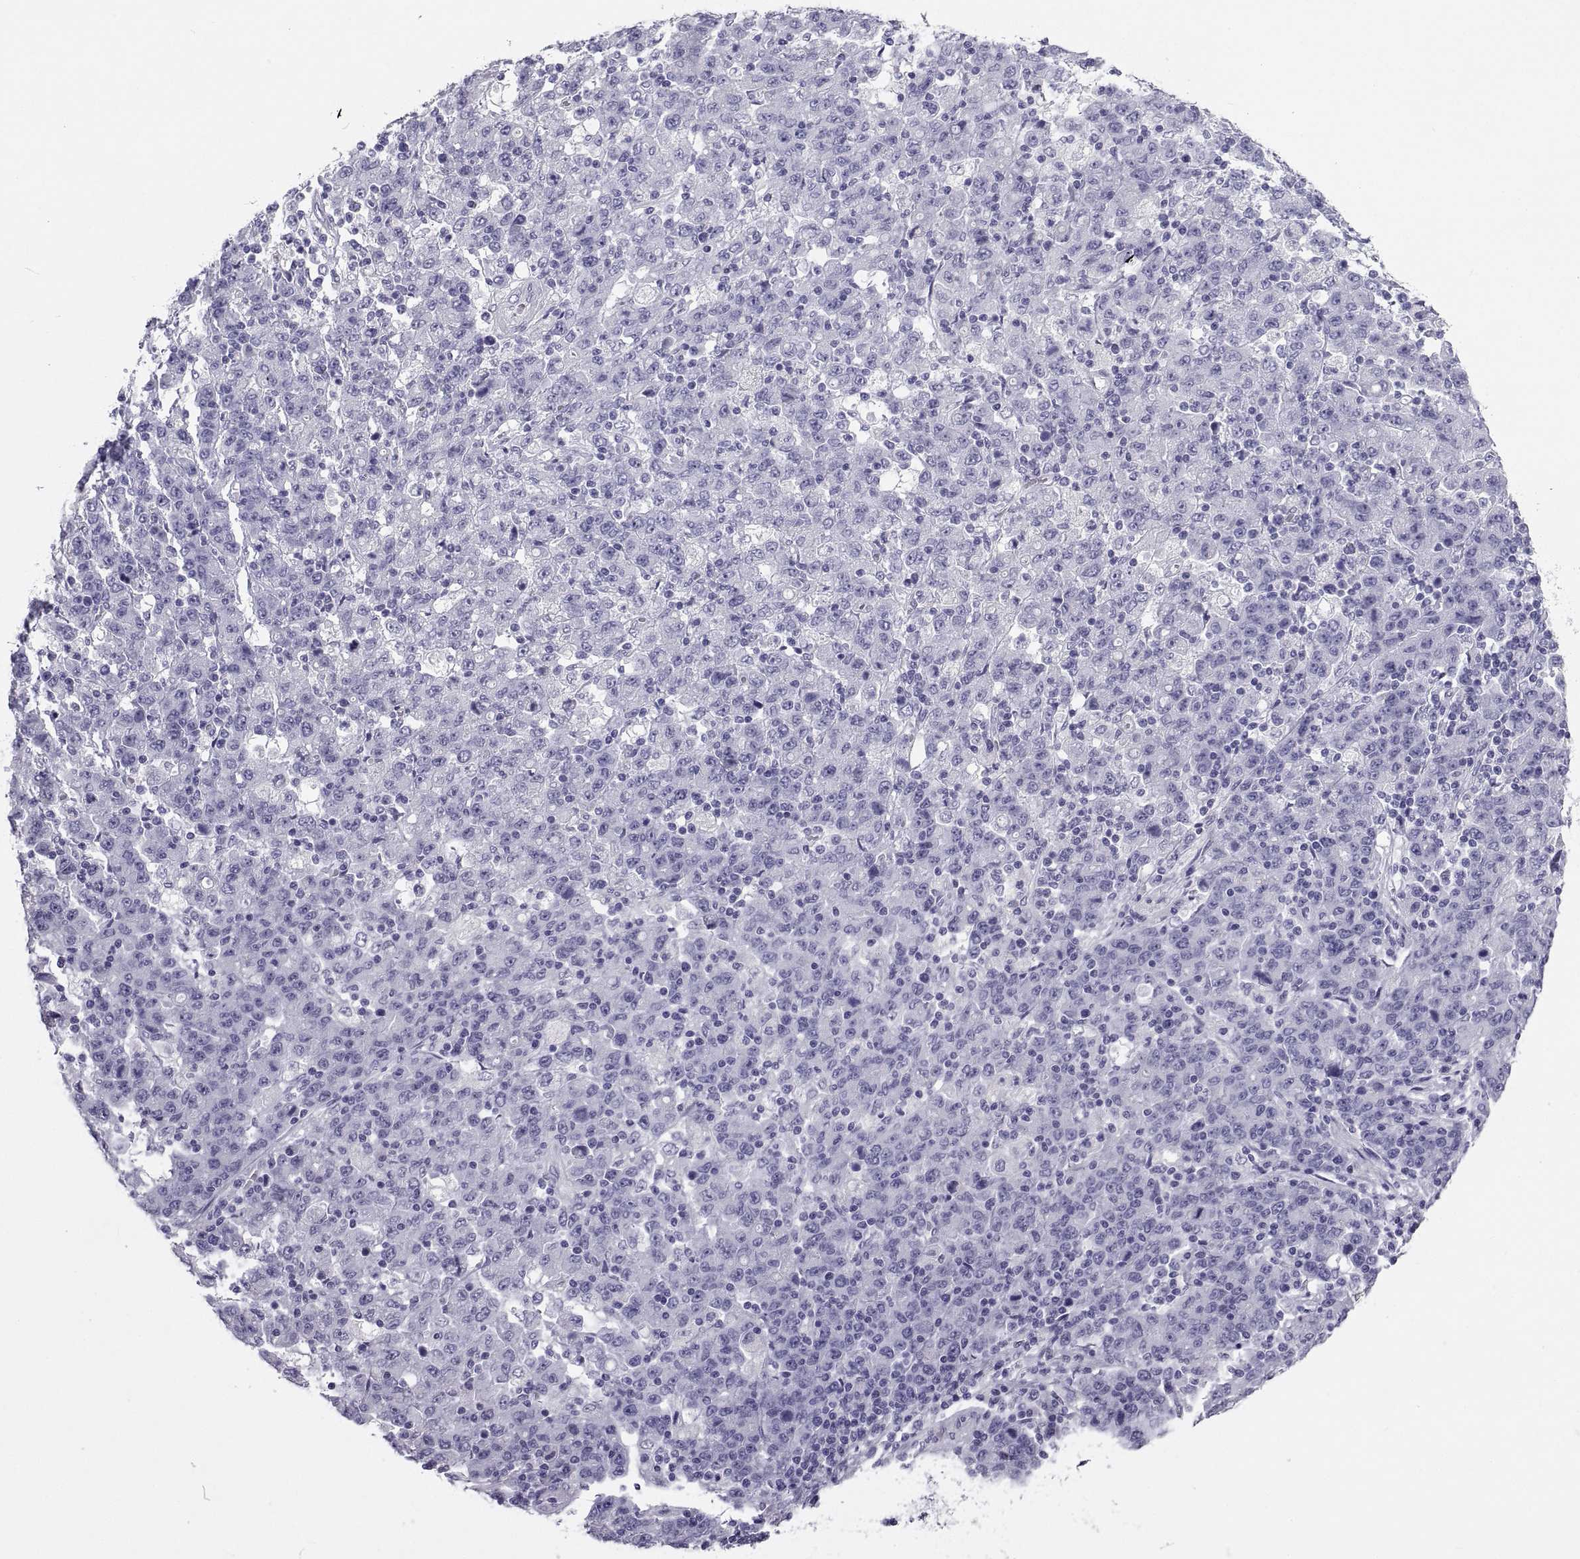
{"staining": {"intensity": "negative", "quantity": "none", "location": "none"}, "tissue": "stomach cancer", "cell_type": "Tumor cells", "image_type": "cancer", "snomed": [{"axis": "morphology", "description": "Adenocarcinoma, NOS"}, {"axis": "topography", "description": "Stomach, upper"}], "caption": "An IHC image of stomach cancer (adenocarcinoma) is shown. There is no staining in tumor cells of stomach cancer (adenocarcinoma).", "gene": "PCSK1N", "patient": {"sex": "male", "age": 69}}